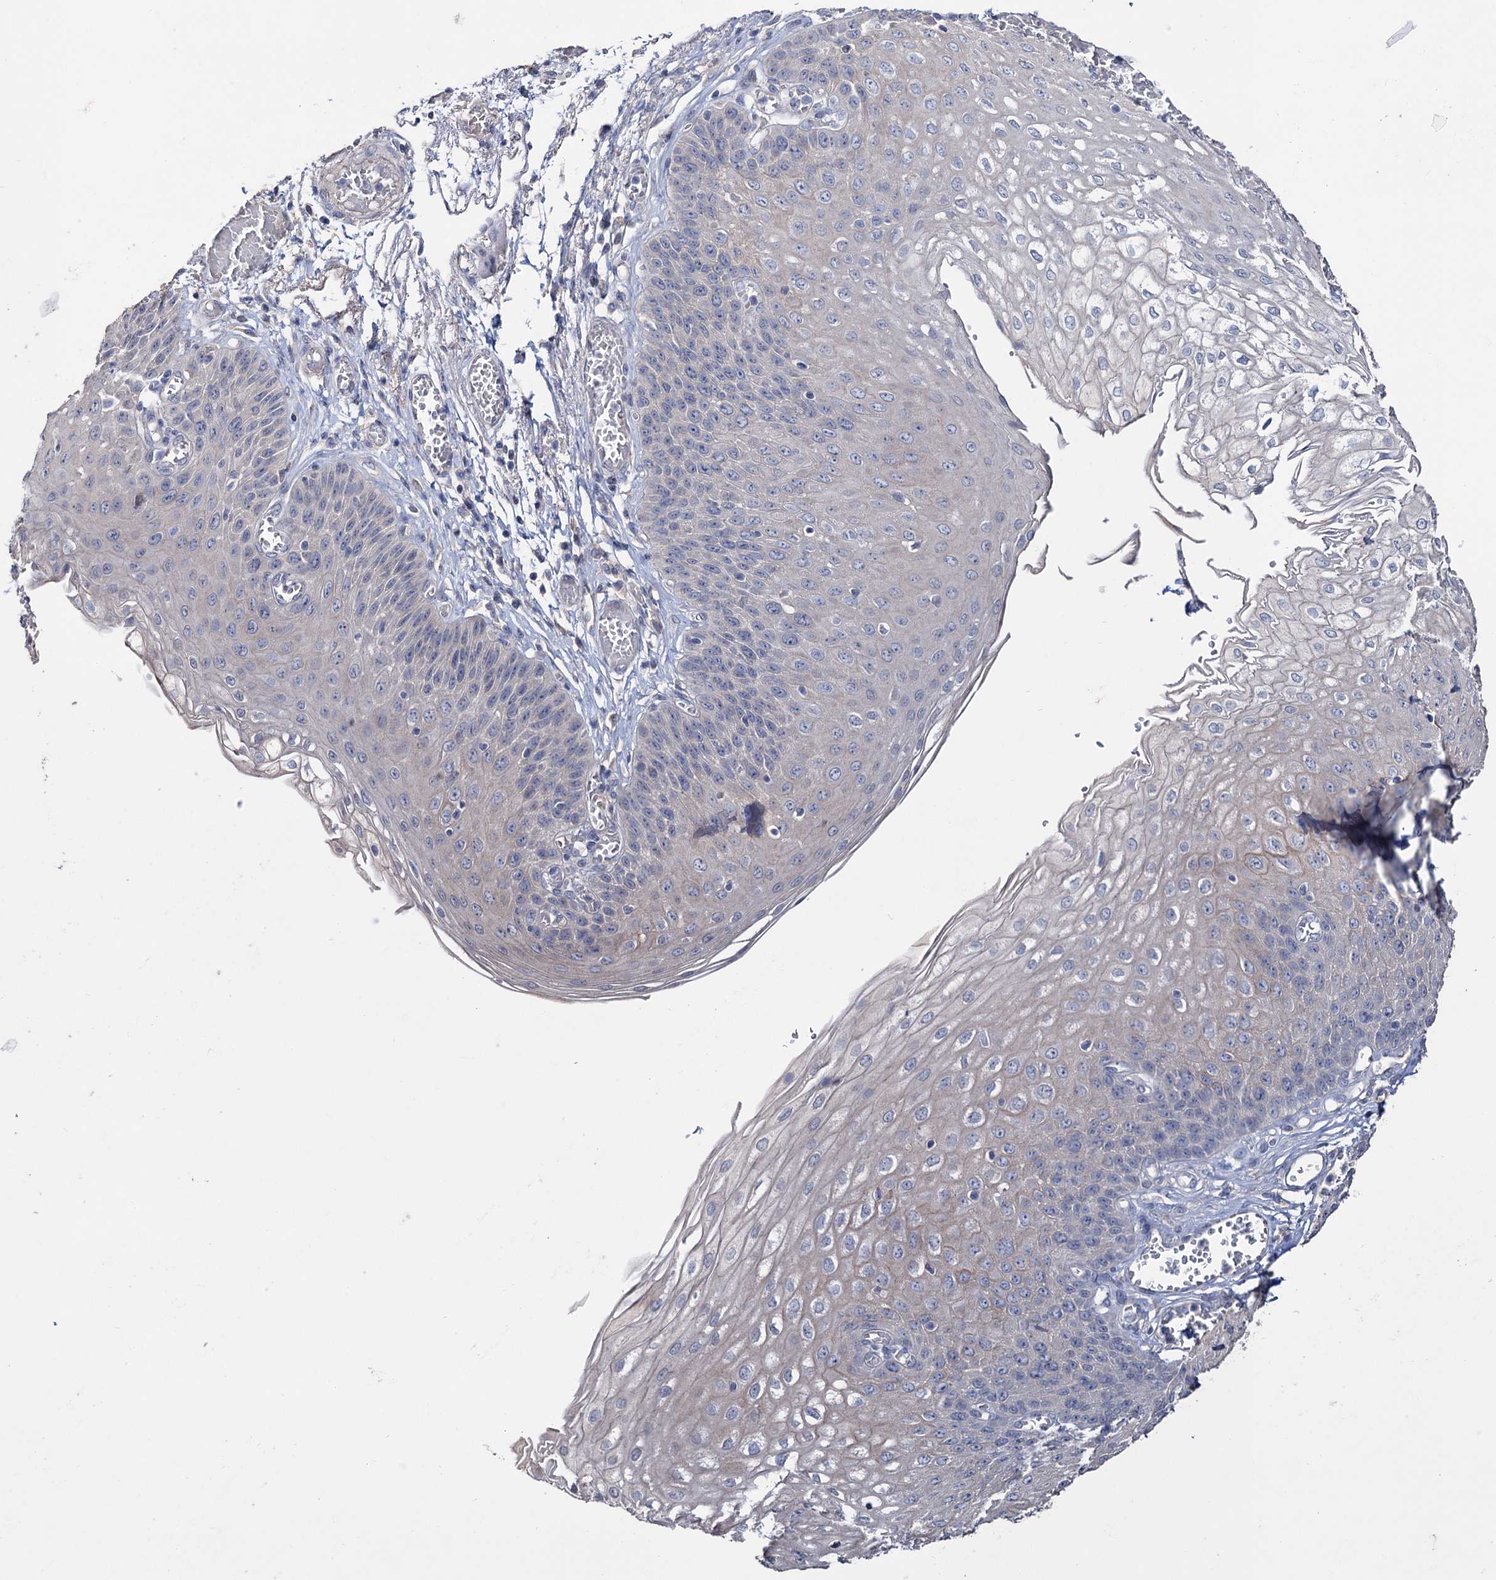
{"staining": {"intensity": "negative", "quantity": "none", "location": "none"}, "tissue": "esophagus", "cell_type": "Squamous epithelial cells", "image_type": "normal", "snomed": [{"axis": "morphology", "description": "Normal tissue, NOS"}, {"axis": "topography", "description": "Esophagus"}], "caption": "Immunohistochemistry histopathology image of normal esophagus: esophagus stained with DAB demonstrates no significant protein positivity in squamous epithelial cells. (Stains: DAB (3,3'-diaminobenzidine) immunohistochemistry with hematoxylin counter stain, Microscopy: brightfield microscopy at high magnification).", "gene": "EPB41L5", "patient": {"sex": "male", "age": 81}}